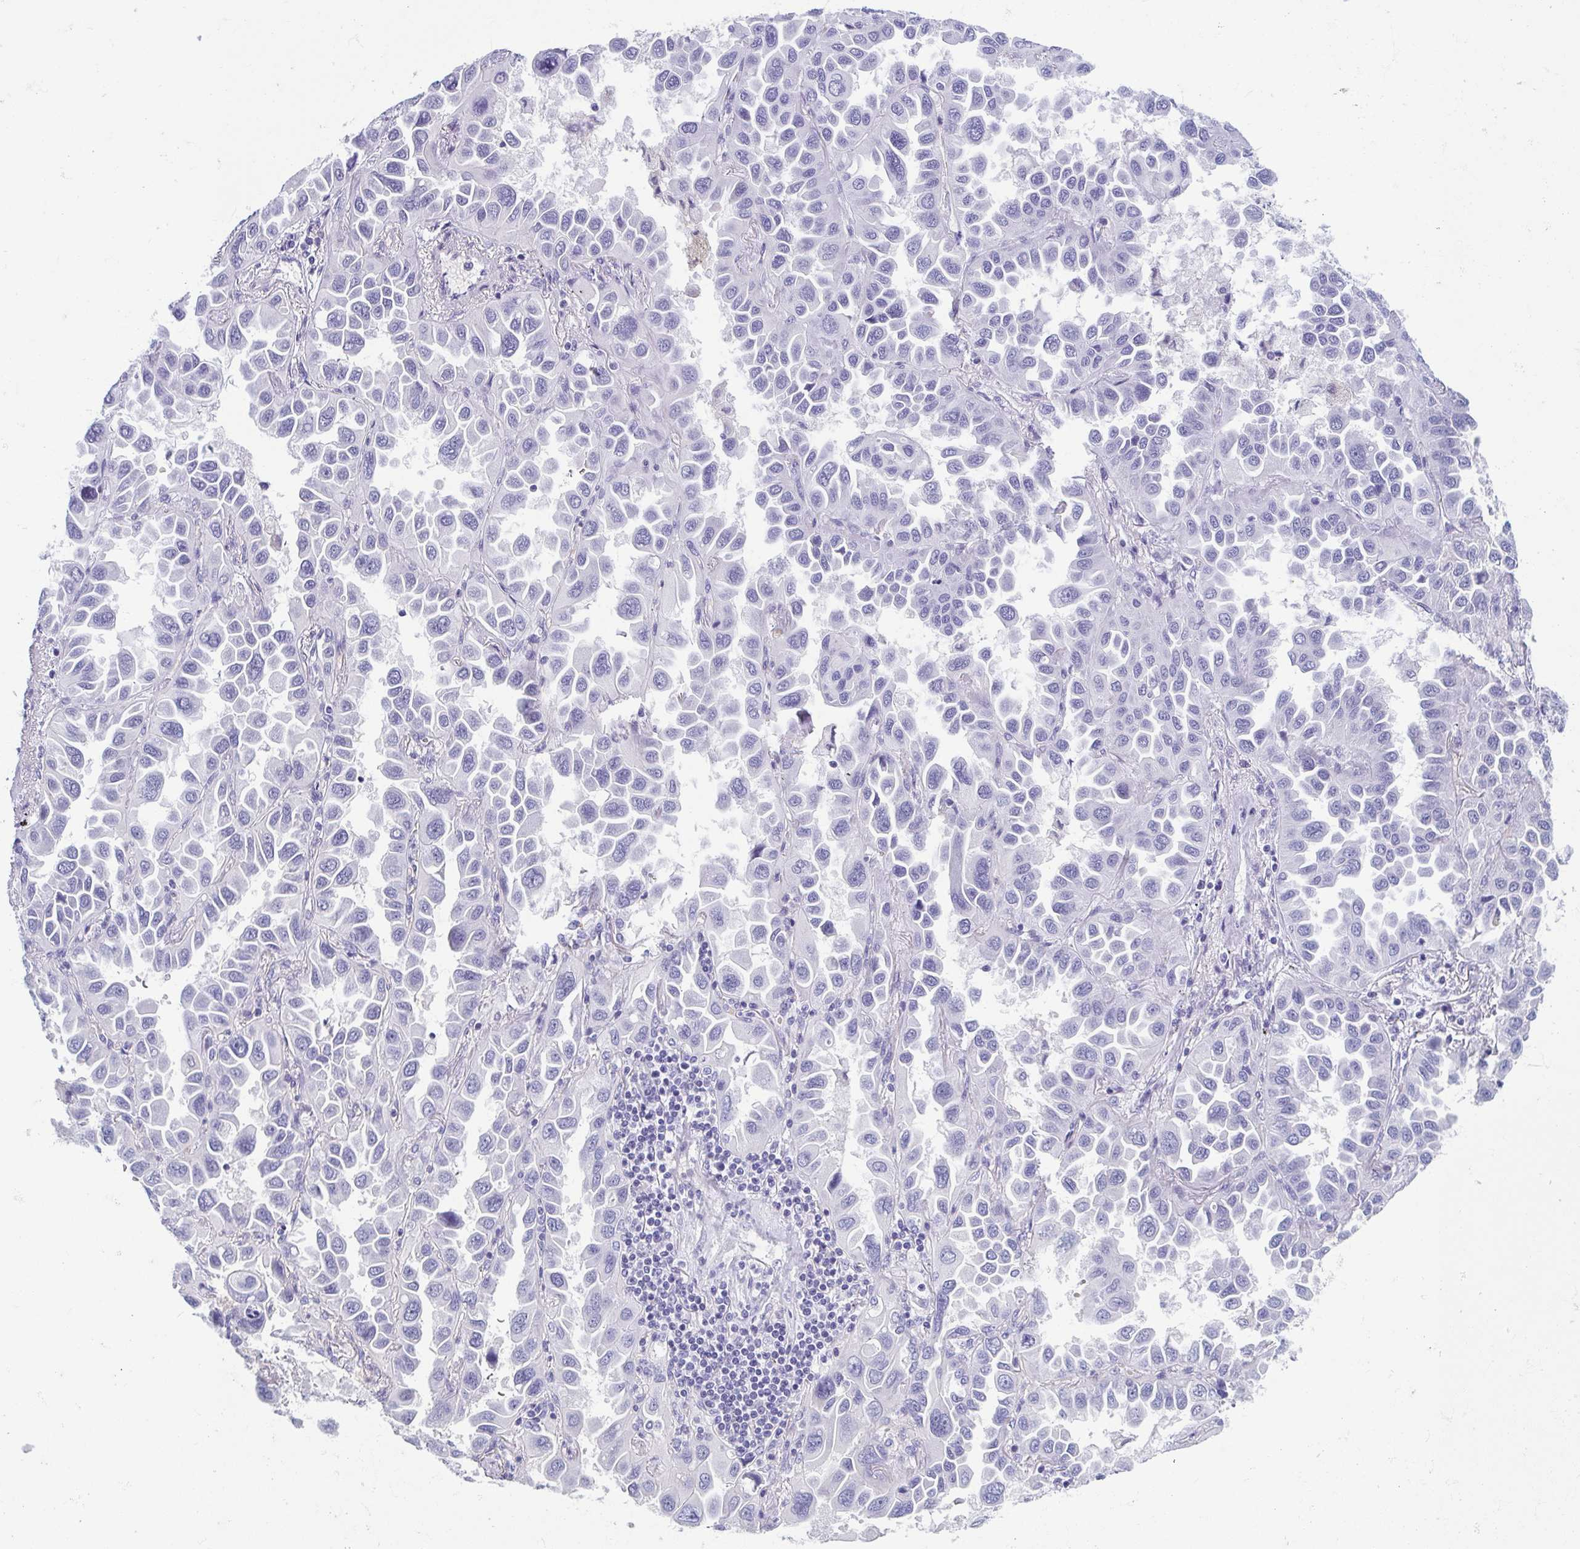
{"staining": {"intensity": "negative", "quantity": "none", "location": "none"}, "tissue": "lung cancer", "cell_type": "Tumor cells", "image_type": "cancer", "snomed": [{"axis": "morphology", "description": "Adenocarcinoma, NOS"}, {"axis": "topography", "description": "Lung"}], "caption": "Micrograph shows no significant protein staining in tumor cells of adenocarcinoma (lung).", "gene": "MORC4", "patient": {"sex": "male", "age": 64}}